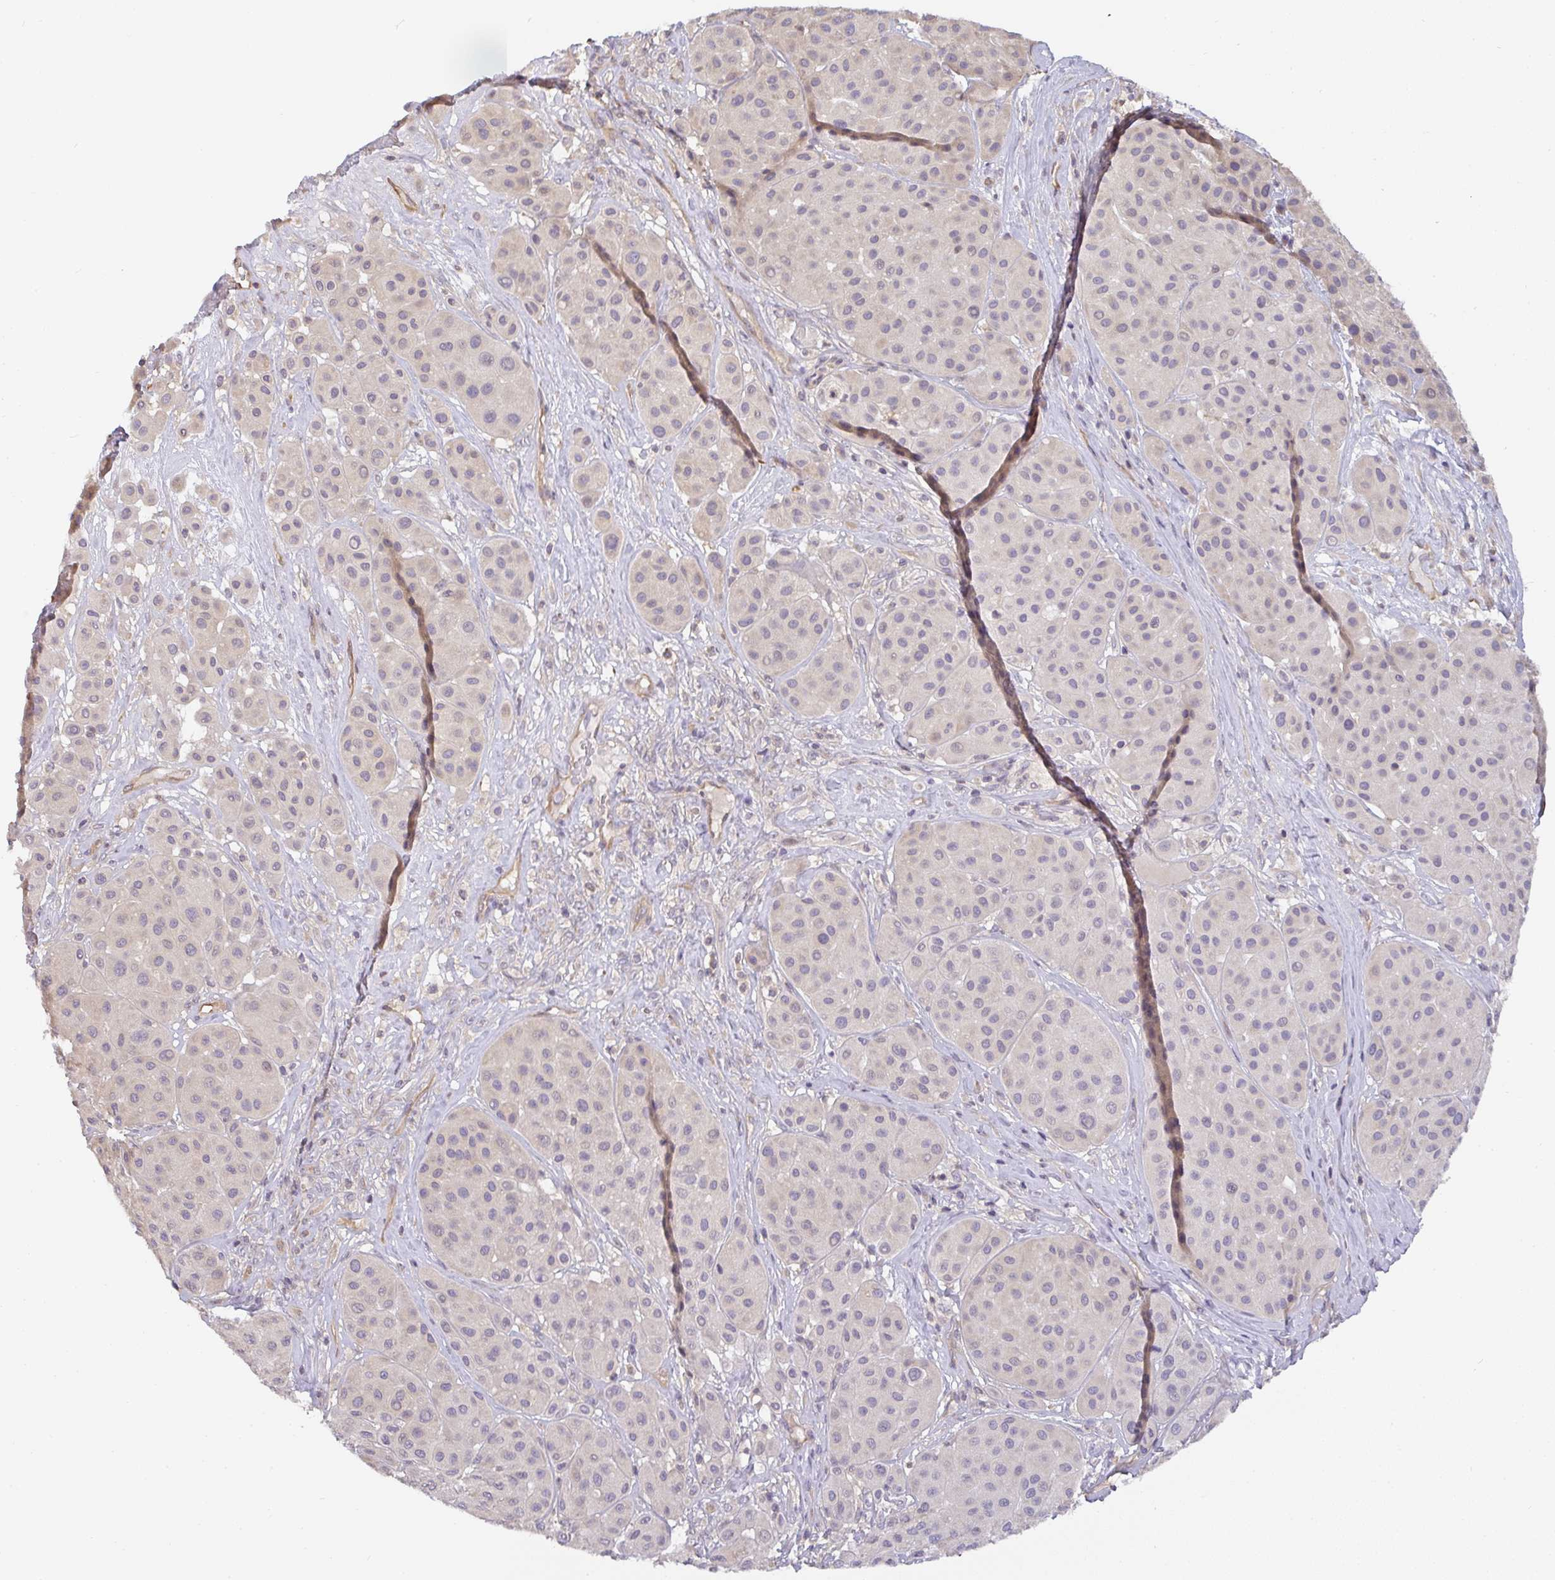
{"staining": {"intensity": "negative", "quantity": "none", "location": "none"}, "tissue": "melanoma", "cell_type": "Tumor cells", "image_type": "cancer", "snomed": [{"axis": "morphology", "description": "Malignant melanoma, Metastatic site"}, {"axis": "topography", "description": "Smooth muscle"}], "caption": "Human melanoma stained for a protein using immunohistochemistry (IHC) demonstrates no staining in tumor cells.", "gene": "GSDMB", "patient": {"sex": "male", "age": 41}}